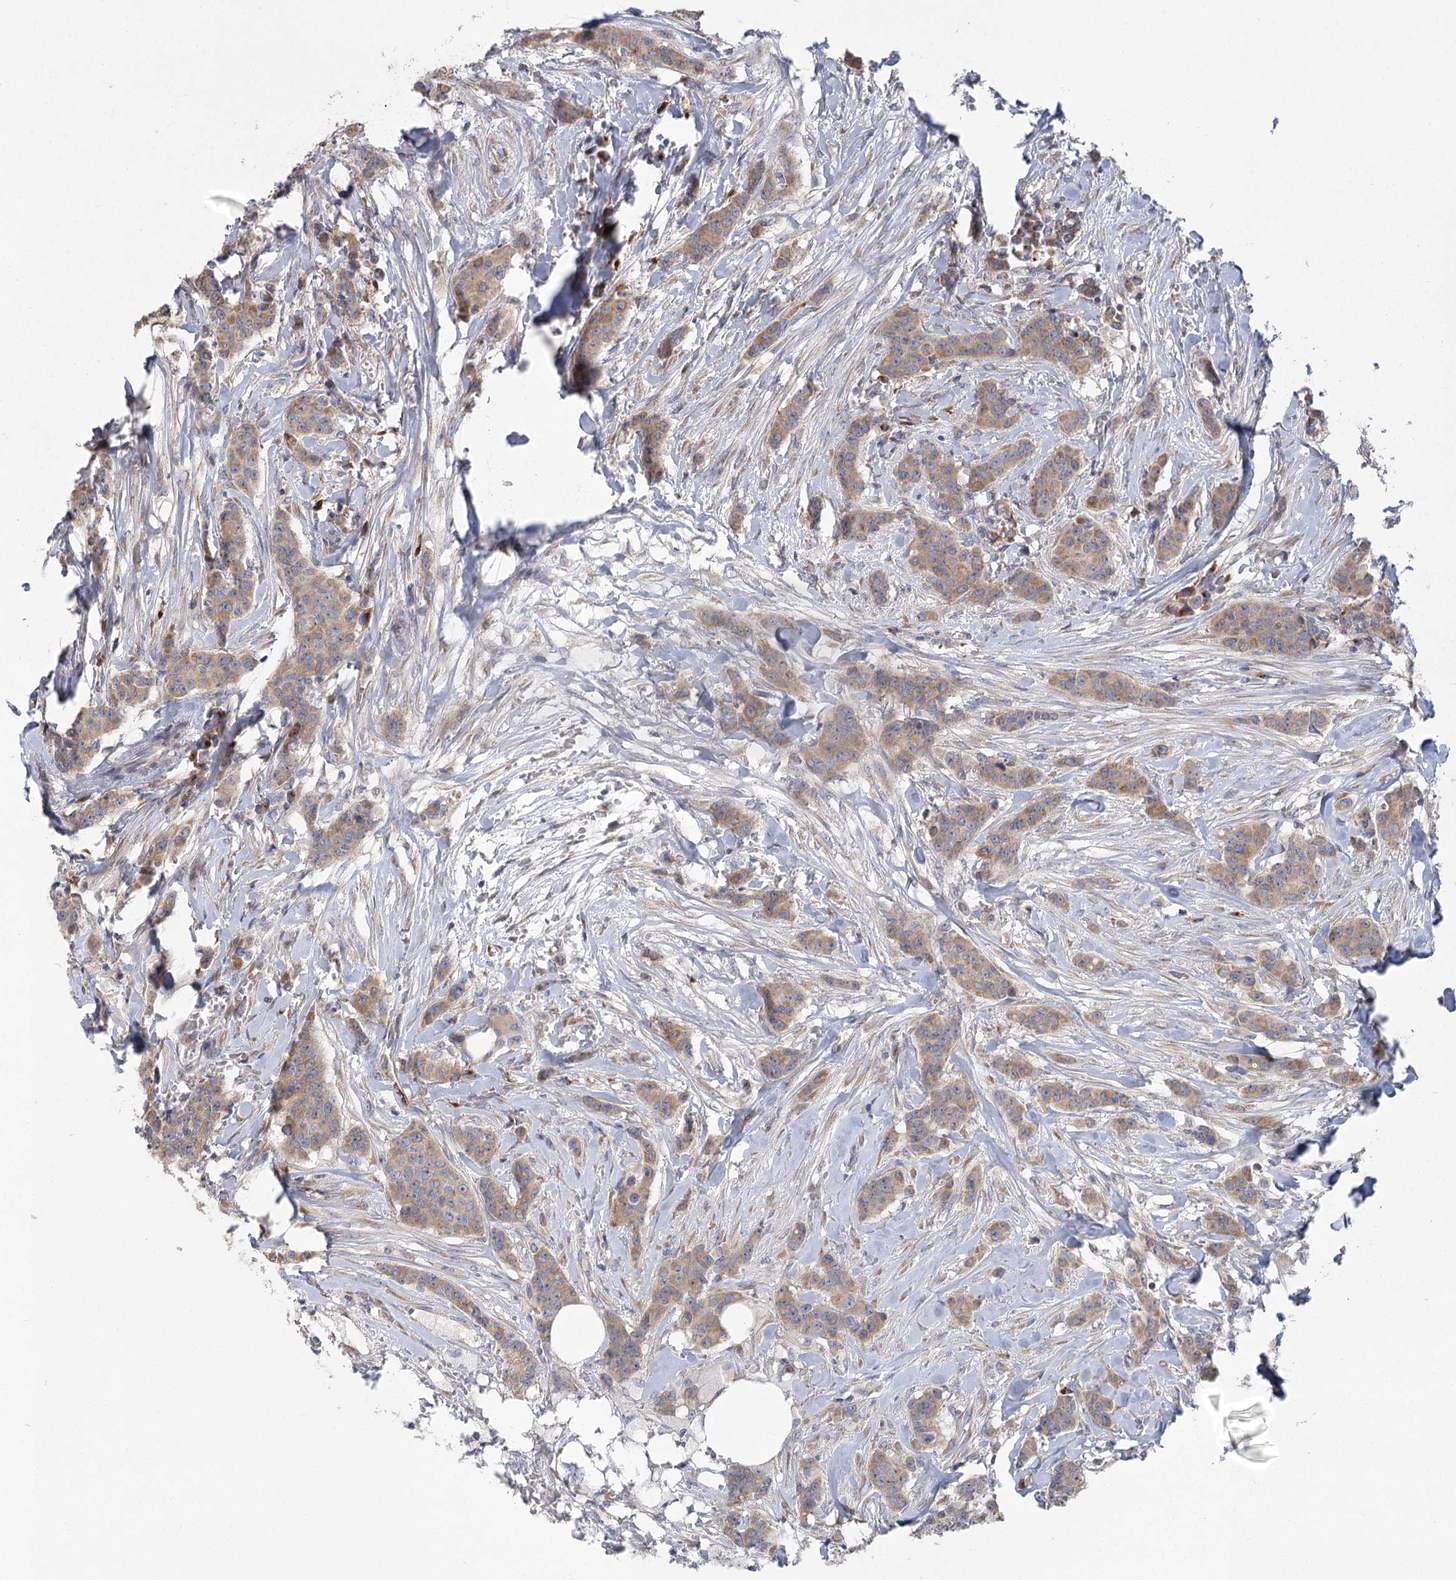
{"staining": {"intensity": "moderate", "quantity": ">75%", "location": "cytoplasmic/membranous"}, "tissue": "breast cancer", "cell_type": "Tumor cells", "image_type": "cancer", "snomed": [{"axis": "morphology", "description": "Duct carcinoma"}, {"axis": "topography", "description": "Breast"}], "caption": "Immunohistochemical staining of human breast cancer (infiltrating ductal carcinoma) exhibits medium levels of moderate cytoplasmic/membranous expression in about >75% of tumor cells. (brown staining indicates protein expression, while blue staining denotes nuclei).", "gene": "CNTLN", "patient": {"sex": "female", "age": 40}}